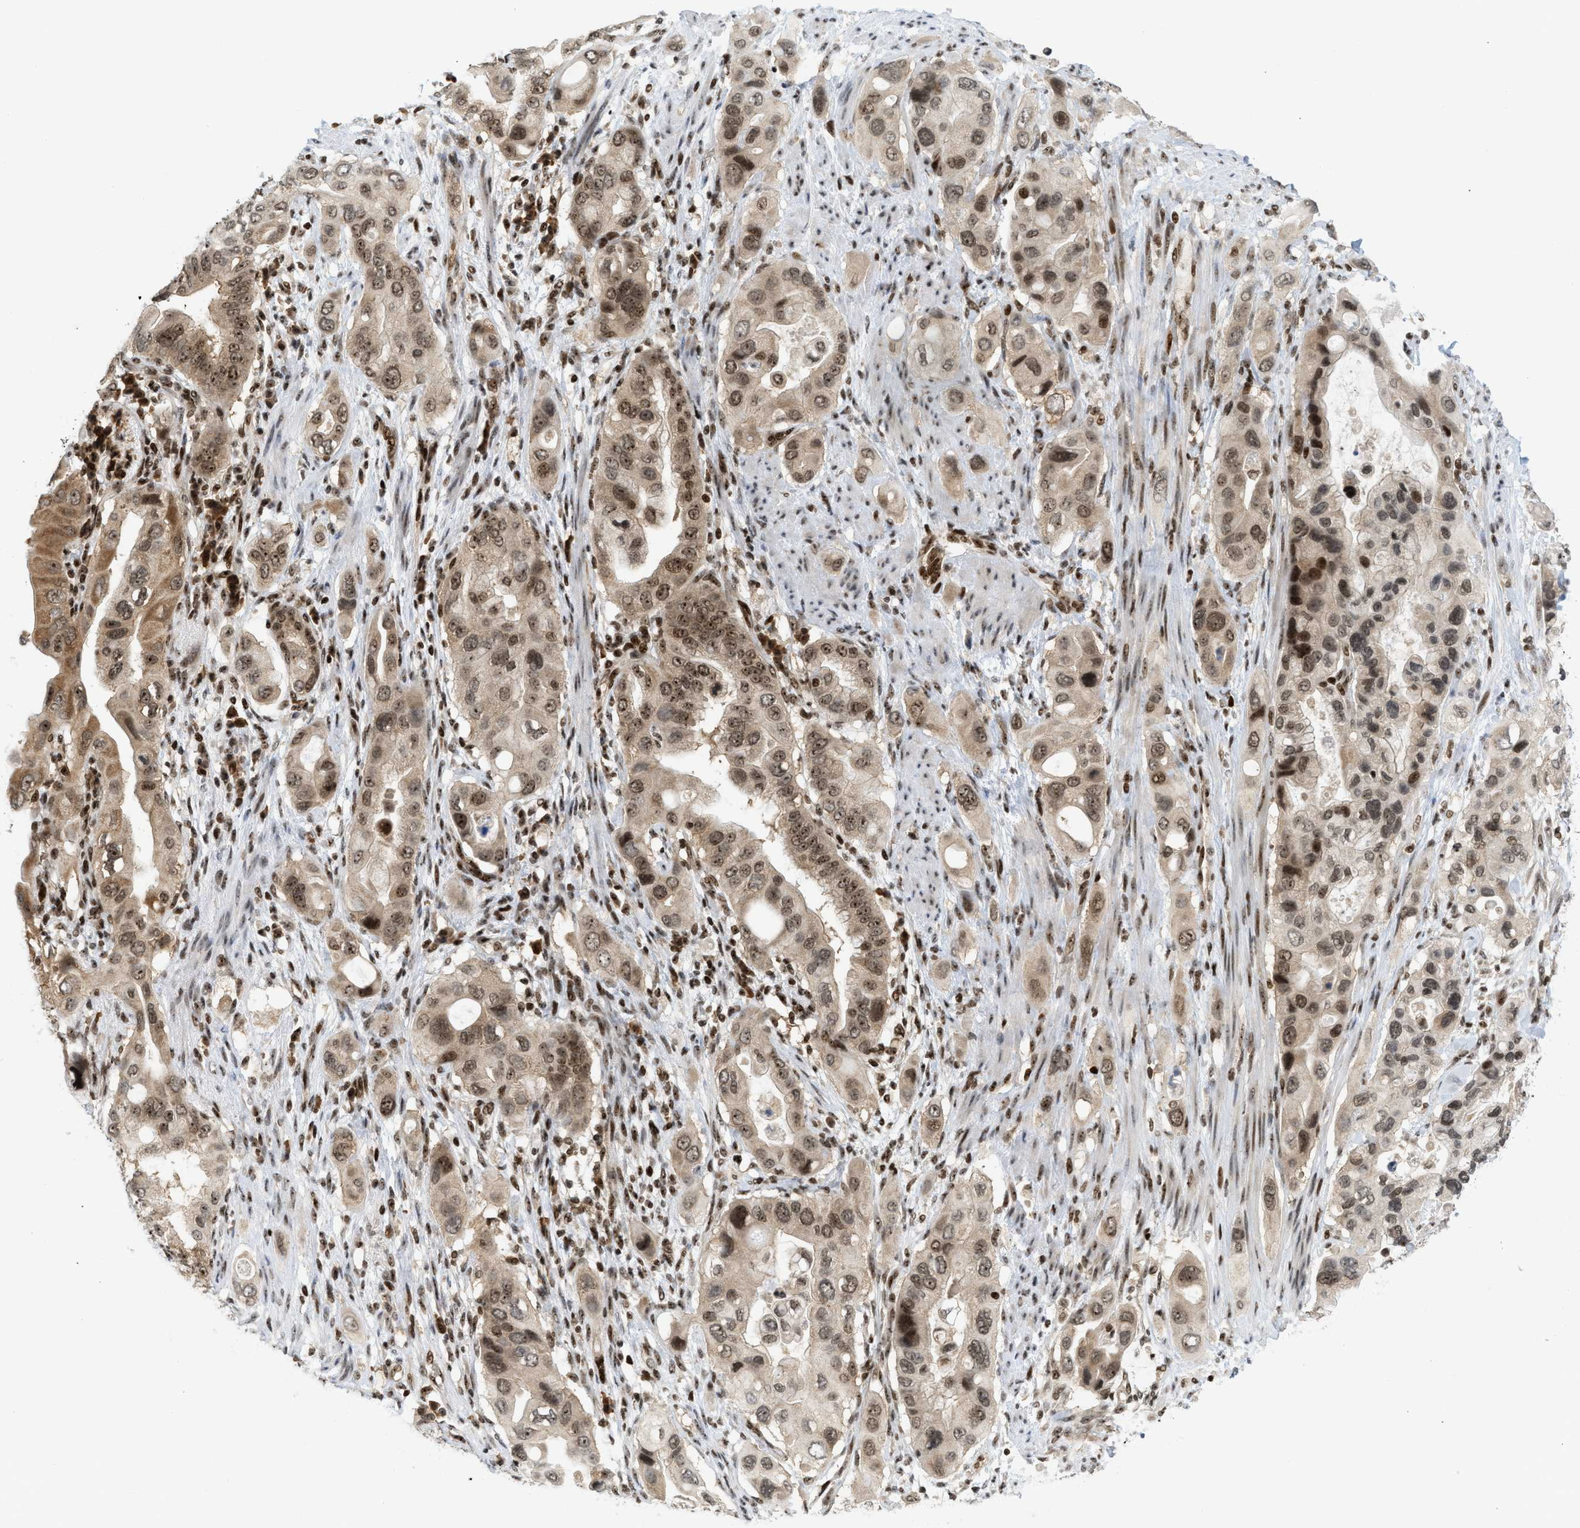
{"staining": {"intensity": "moderate", "quantity": ">75%", "location": "cytoplasmic/membranous,nuclear"}, "tissue": "pancreatic cancer", "cell_type": "Tumor cells", "image_type": "cancer", "snomed": [{"axis": "morphology", "description": "Adenocarcinoma, NOS"}, {"axis": "topography", "description": "Pancreas"}], "caption": "Moderate cytoplasmic/membranous and nuclear positivity is seen in approximately >75% of tumor cells in adenocarcinoma (pancreatic).", "gene": "ZNF22", "patient": {"sex": "female", "age": 56}}